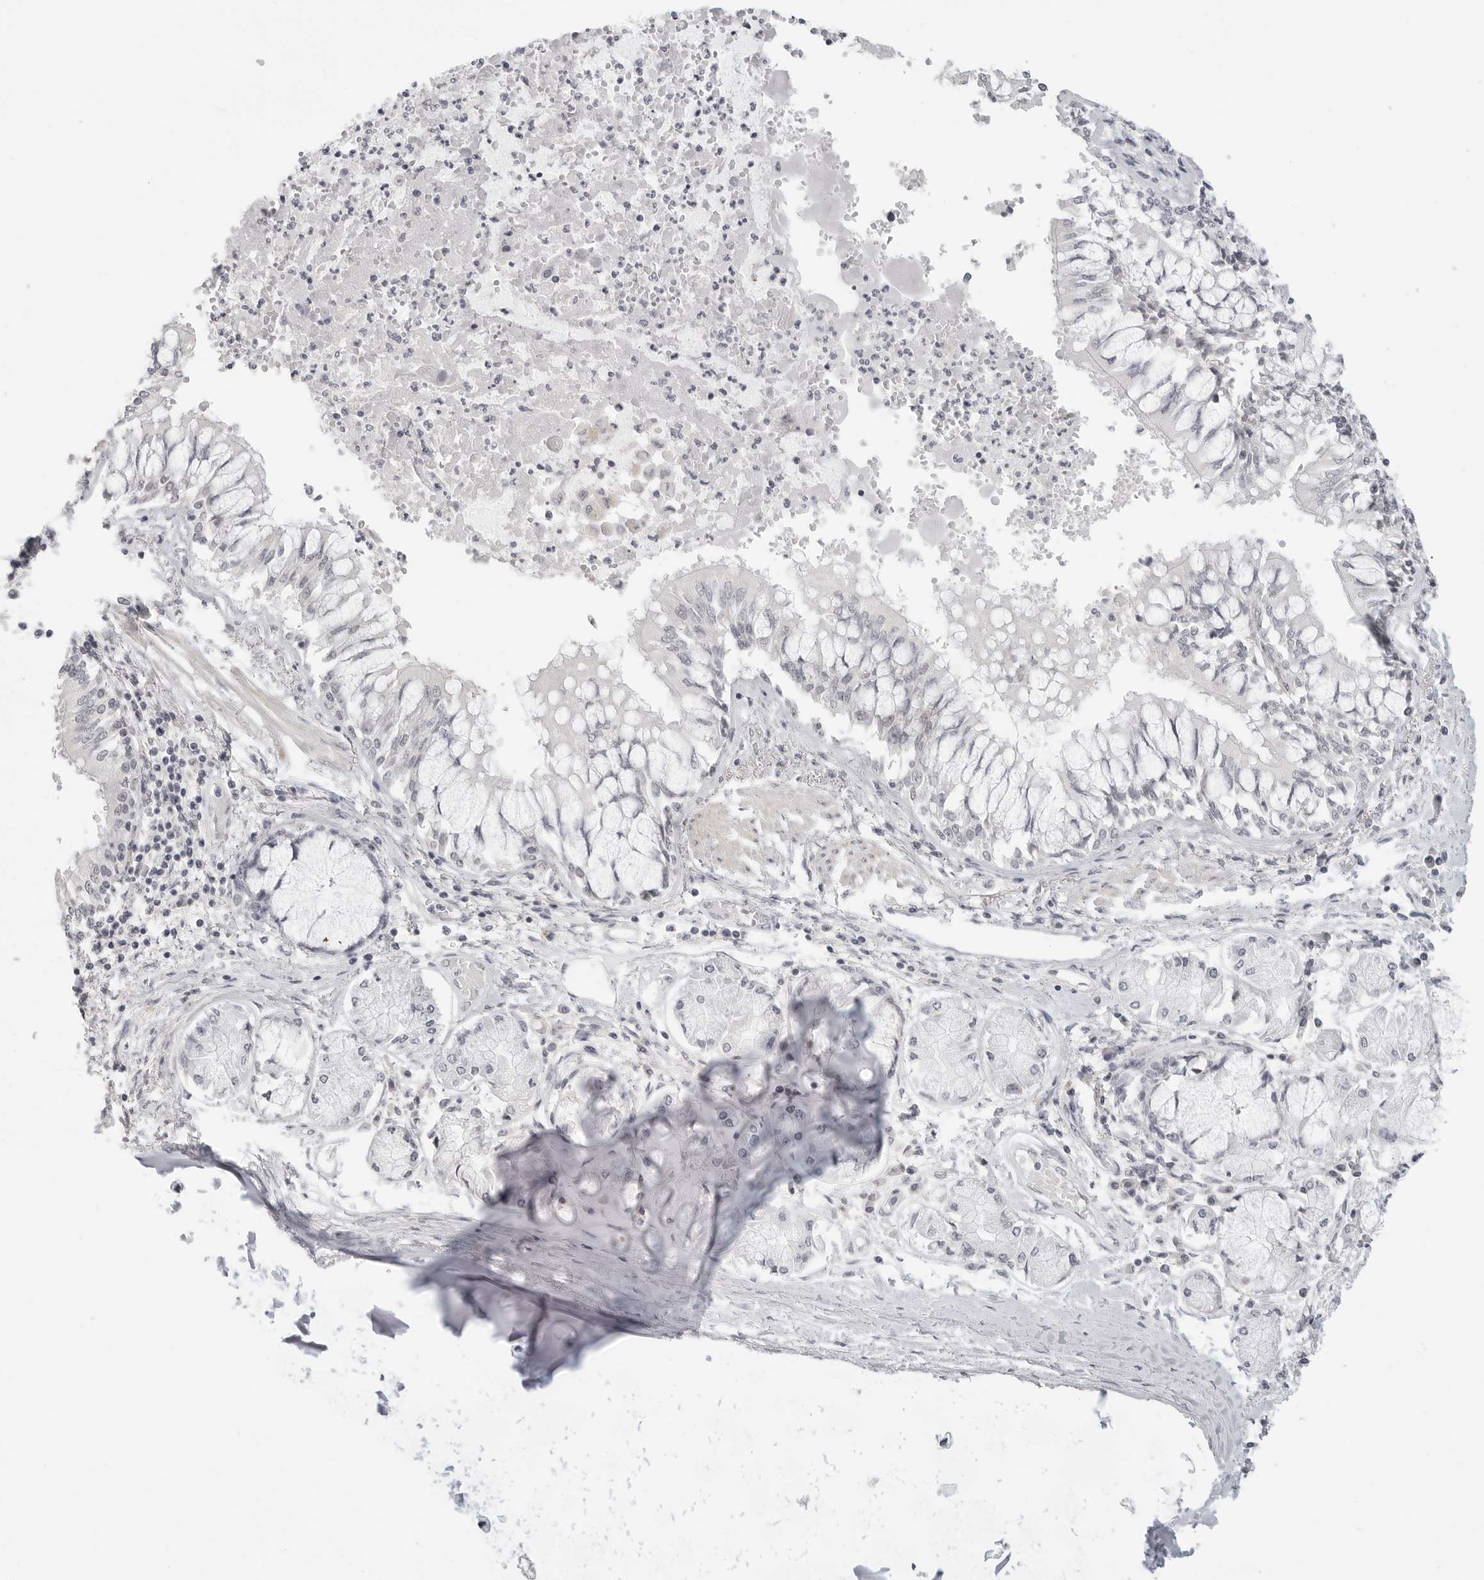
{"staining": {"intensity": "negative", "quantity": "none", "location": "none"}, "tissue": "bronchus", "cell_type": "Respiratory epithelial cells", "image_type": "normal", "snomed": [{"axis": "morphology", "description": "Normal tissue, NOS"}, {"axis": "topography", "description": "Cartilage tissue"}, {"axis": "topography", "description": "Bronchus"}, {"axis": "topography", "description": "Lung"}], "caption": "The micrograph shows no significant staining in respiratory epithelial cells of bronchus. (IHC, brightfield microscopy, high magnification).", "gene": "KLK11", "patient": {"sex": "female", "age": 49}}